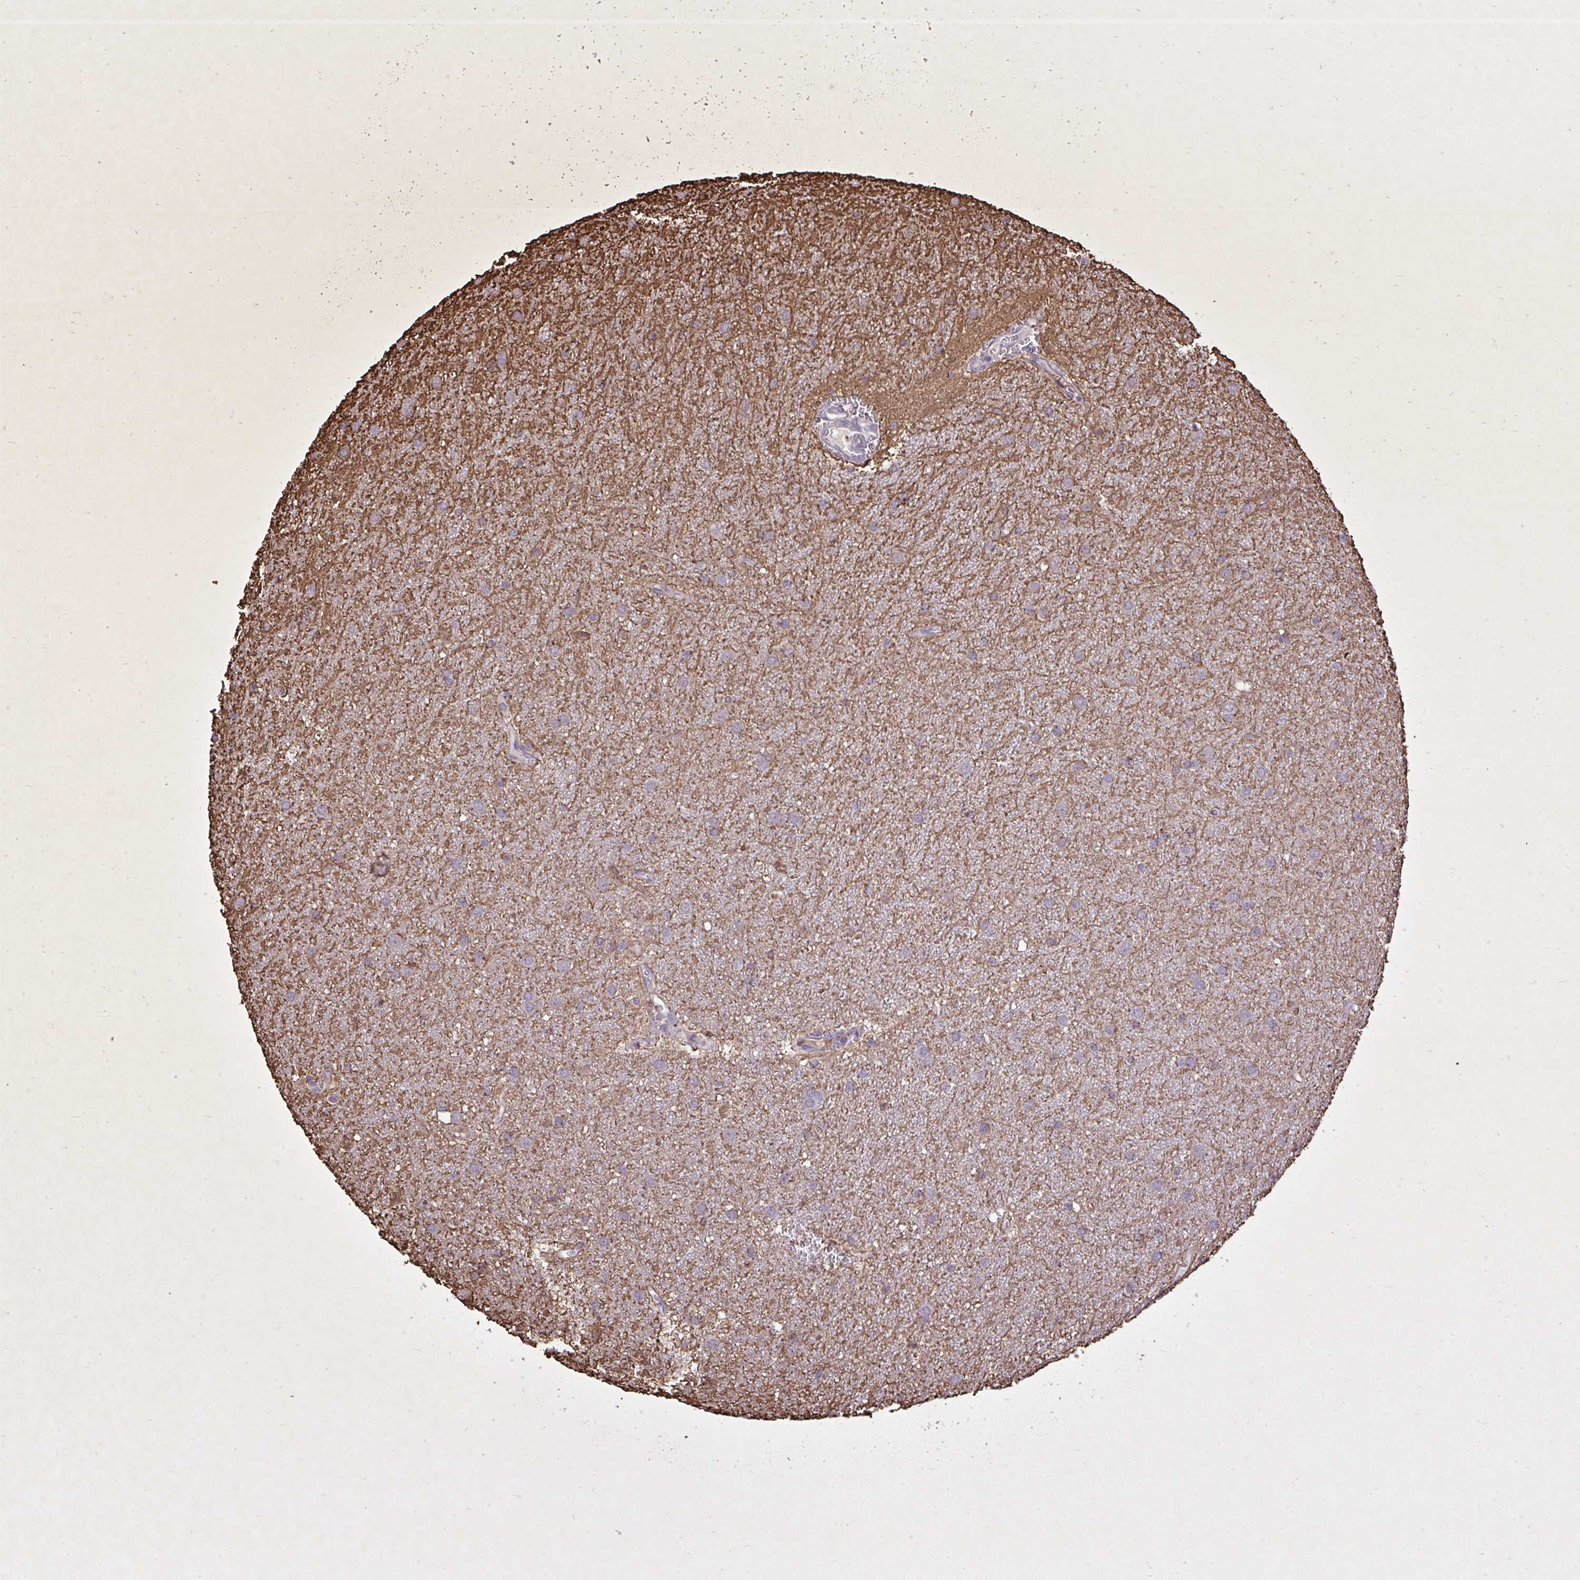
{"staining": {"intensity": "weak", "quantity": "<25%", "location": "cytoplasmic/membranous"}, "tissue": "glioma", "cell_type": "Tumor cells", "image_type": "cancer", "snomed": [{"axis": "morphology", "description": "Glioma, malignant, Low grade"}, {"axis": "topography", "description": "Cerebellum"}], "caption": "Tumor cells show no significant staining in glioma.", "gene": "CYP20A1", "patient": {"sex": "female", "age": 5}}